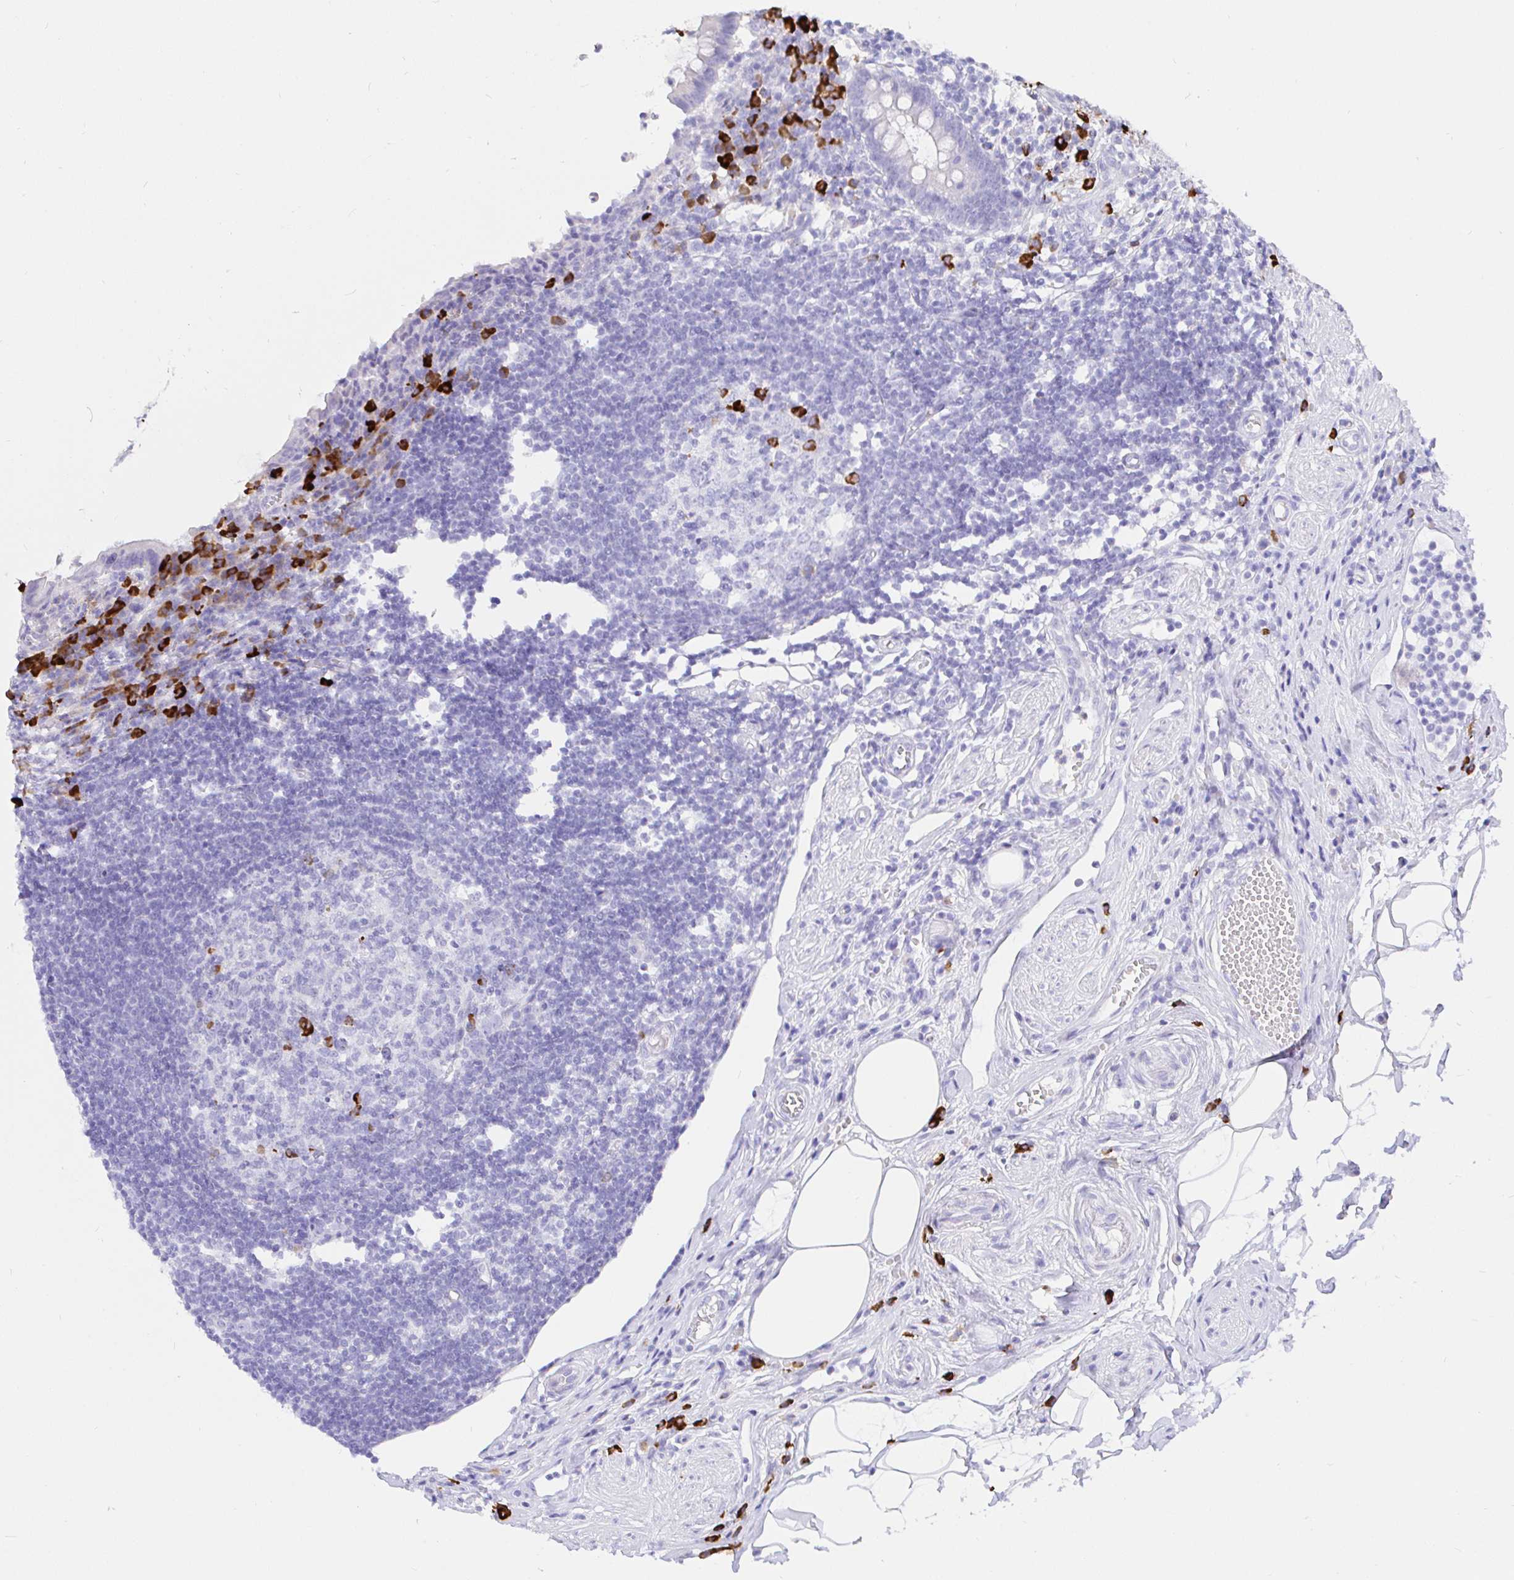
{"staining": {"intensity": "negative", "quantity": "none", "location": "none"}, "tissue": "appendix", "cell_type": "Glandular cells", "image_type": "normal", "snomed": [{"axis": "morphology", "description": "Normal tissue, NOS"}, {"axis": "topography", "description": "Appendix"}], "caption": "Immunohistochemistry micrograph of normal appendix: human appendix stained with DAB (3,3'-diaminobenzidine) exhibits no significant protein positivity in glandular cells.", "gene": "CCDC62", "patient": {"sex": "female", "age": 56}}